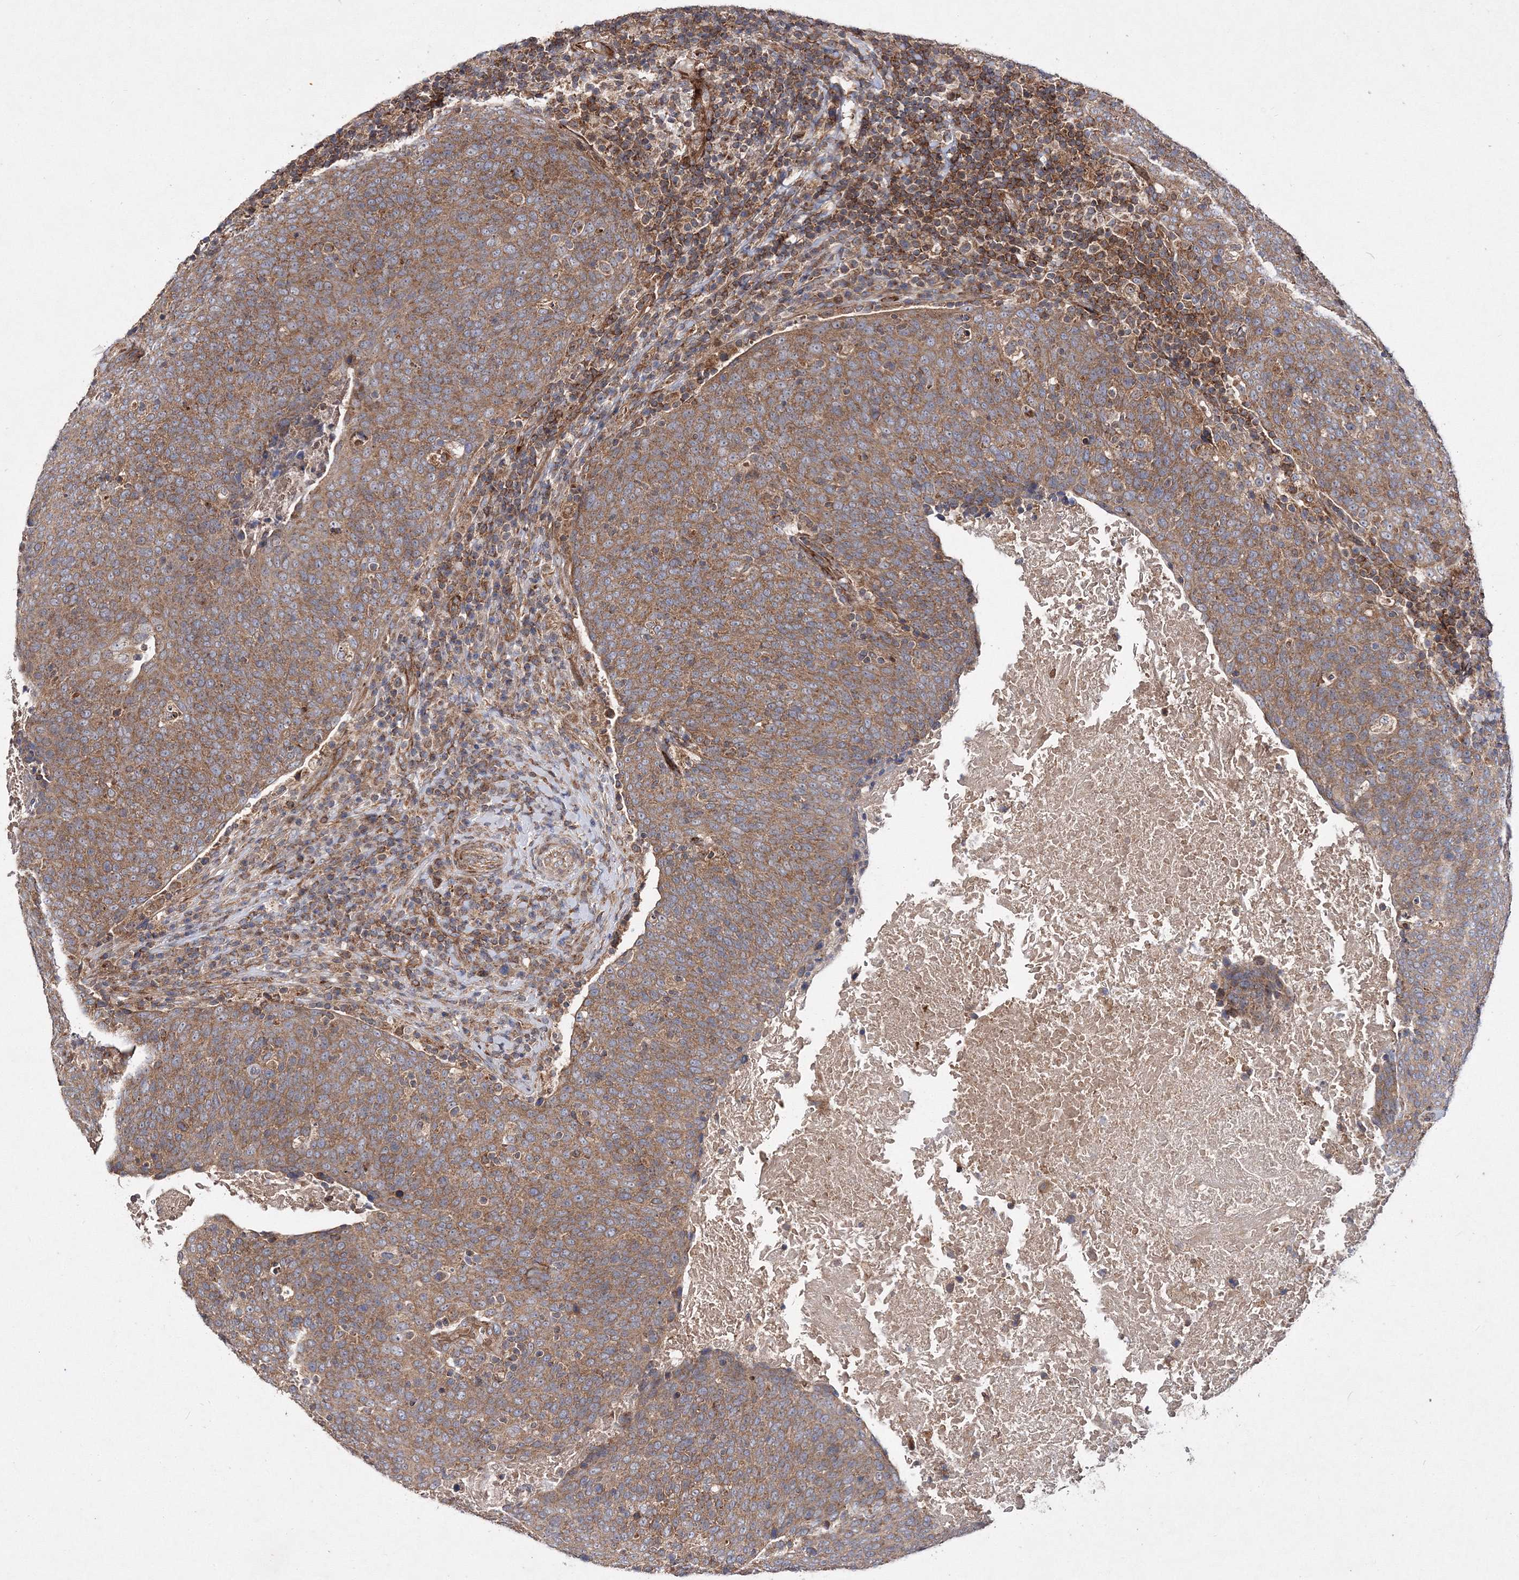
{"staining": {"intensity": "moderate", "quantity": ">75%", "location": "cytoplasmic/membranous"}, "tissue": "head and neck cancer", "cell_type": "Tumor cells", "image_type": "cancer", "snomed": [{"axis": "morphology", "description": "Squamous cell carcinoma, NOS"}, {"axis": "morphology", "description": "Squamous cell carcinoma, metastatic, NOS"}, {"axis": "topography", "description": "Lymph node"}, {"axis": "topography", "description": "Head-Neck"}], "caption": "This histopathology image reveals IHC staining of human head and neck cancer (metastatic squamous cell carcinoma), with medium moderate cytoplasmic/membranous positivity in about >75% of tumor cells.", "gene": "DNAJC13", "patient": {"sex": "male", "age": 62}}